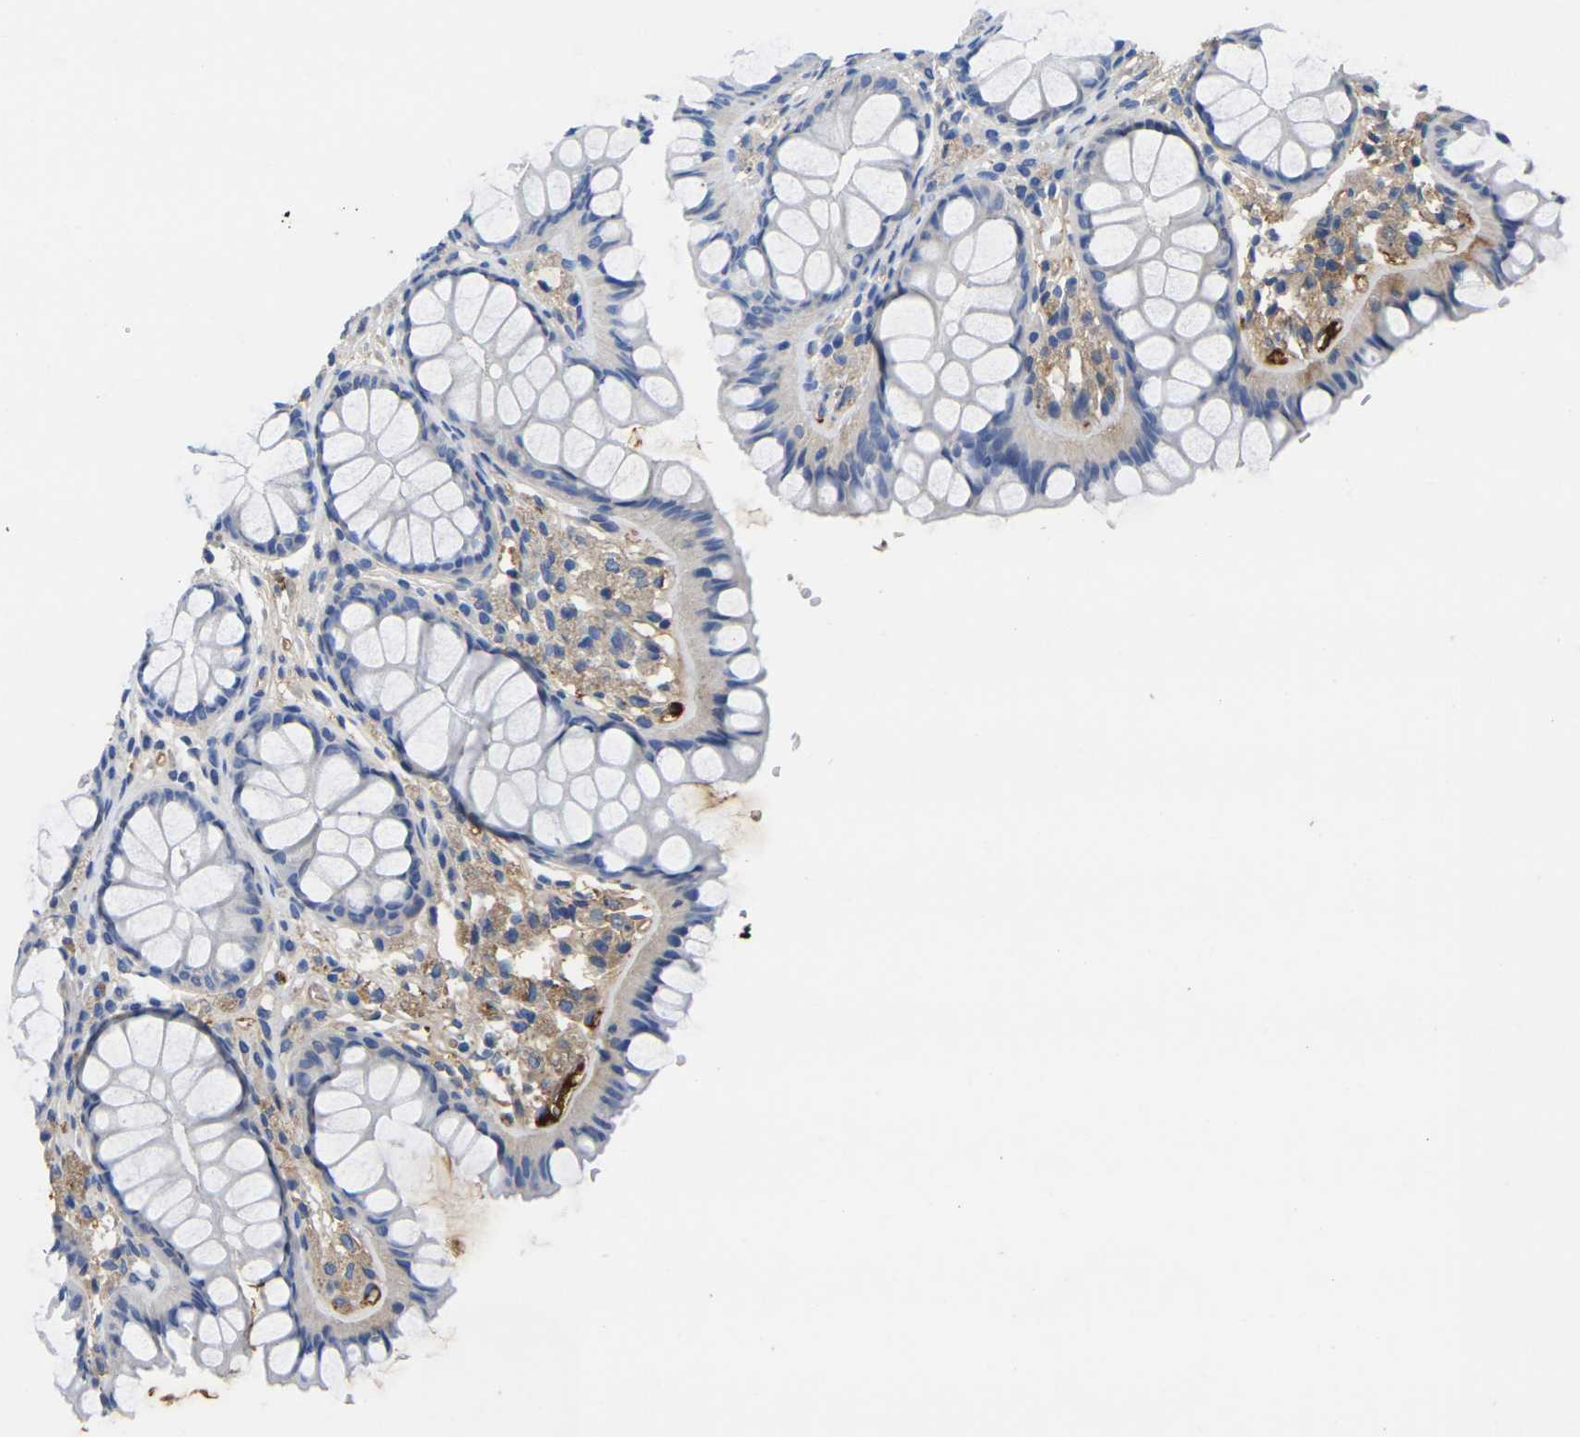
{"staining": {"intensity": "moderate", "quantity": "25%-75%", "location": "cytoplasmic/membranous"}, "tissue": "colon", "cell_type": "Endothelial cells", "image_type": "normal", "snomed": [{"axis": "morphology", "description": "Normal tissue, NOS"}, {"axis": "topography", "description": "Colon"}], "caption": "Immunohistochemical staining of unremarkable human colon displays 25%-75% levels of moderate cytoplasmic/membranous protein expression in about 25%-75% of endothelial cells.", "gene": "GREM2", "patient": {"sex": "female", "age": 55}}